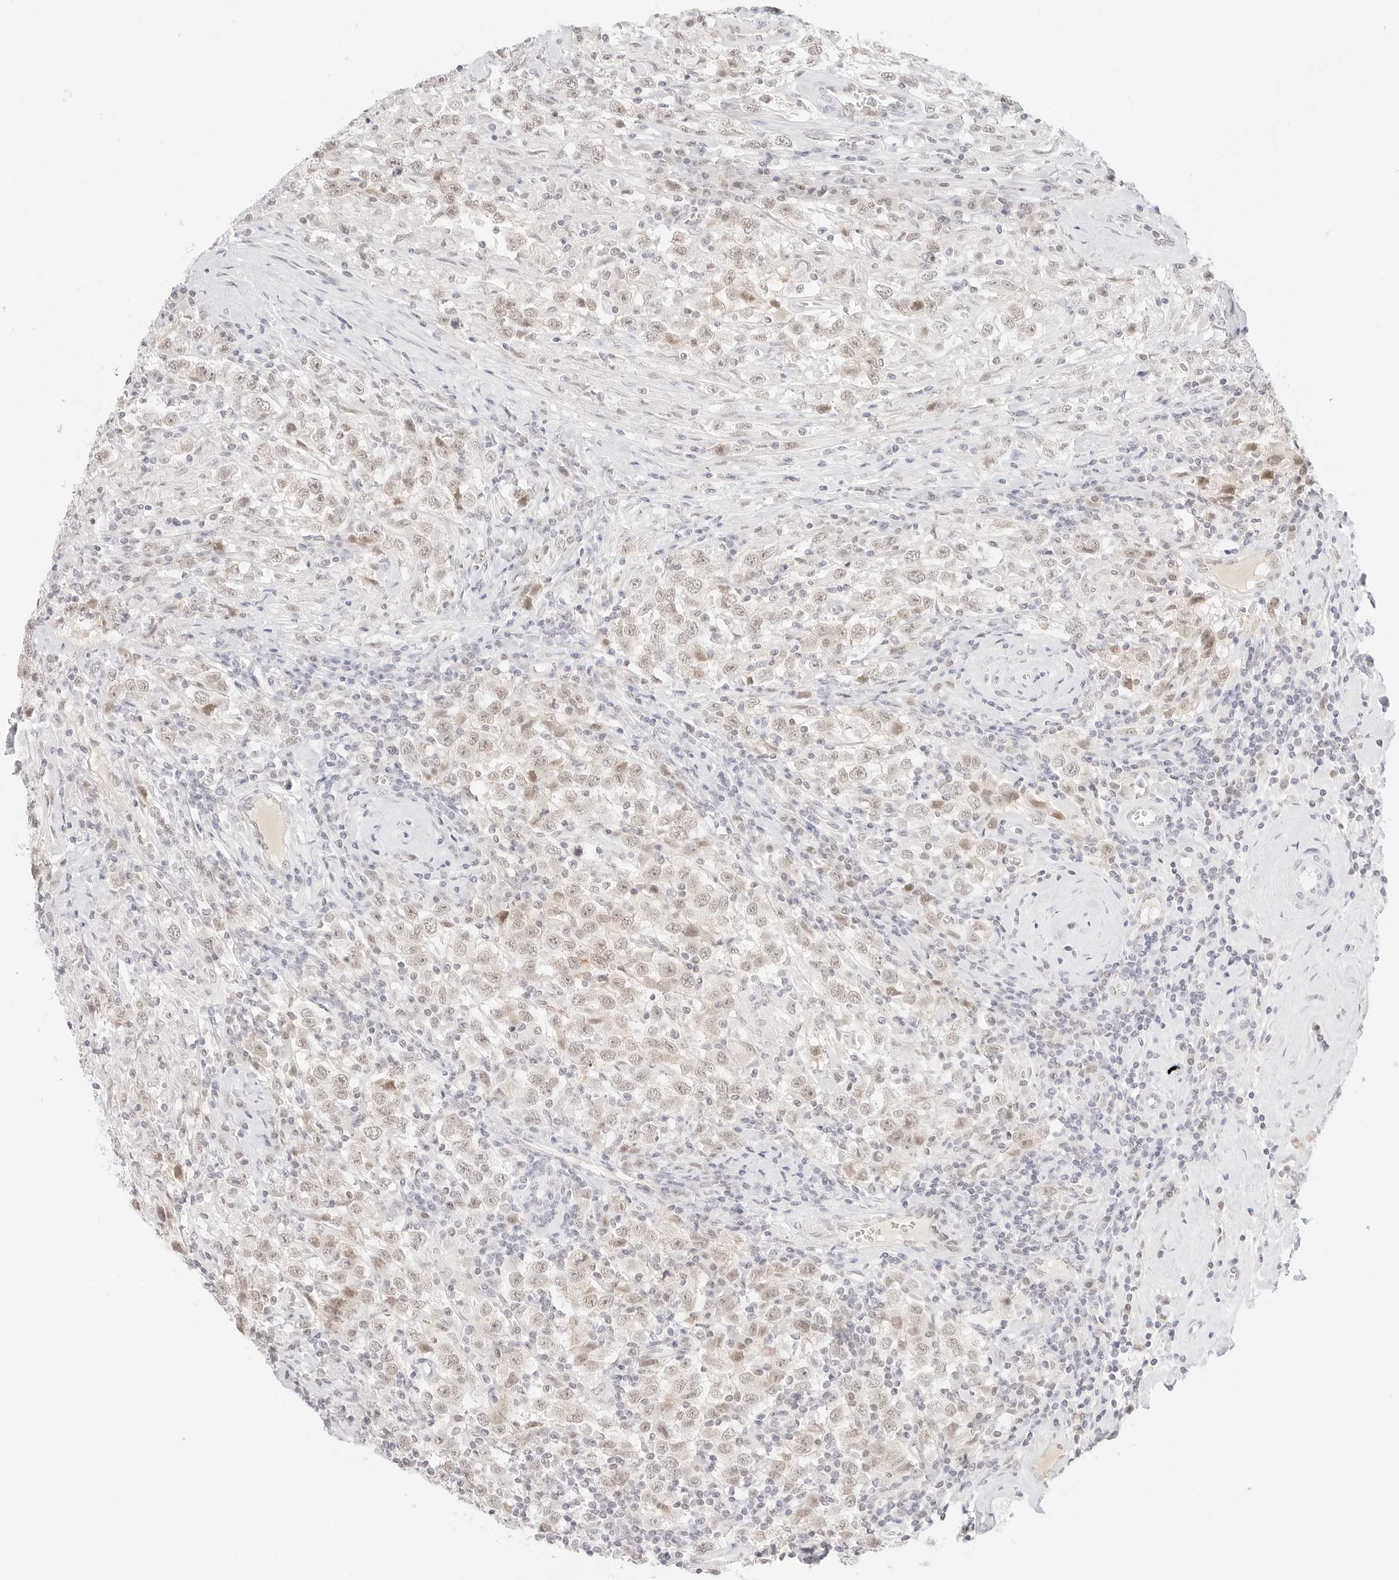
{"staining": {"intensity": "weak", "quantity": "25%-75%", "location": "nuclear"}, "tissue": "testis cancer", "cell_type": "Tumor cells", "image_type": "cancer", "snomed": [{"axis": "morphology", "description": "Seminoma, NOS"}, {"axis": "topography", "description": "Testis"}], "caption": "Immunohistochemistry micrograph of neoplastic tissue: testis seminoma stained using IHC displays low levels of weak protein expression localized specifically in the nuclear of tumor cells, appearing as a nuclear brown color.", "gene": "ITGA6", "patient": {"sex": "male", "age": 41}}